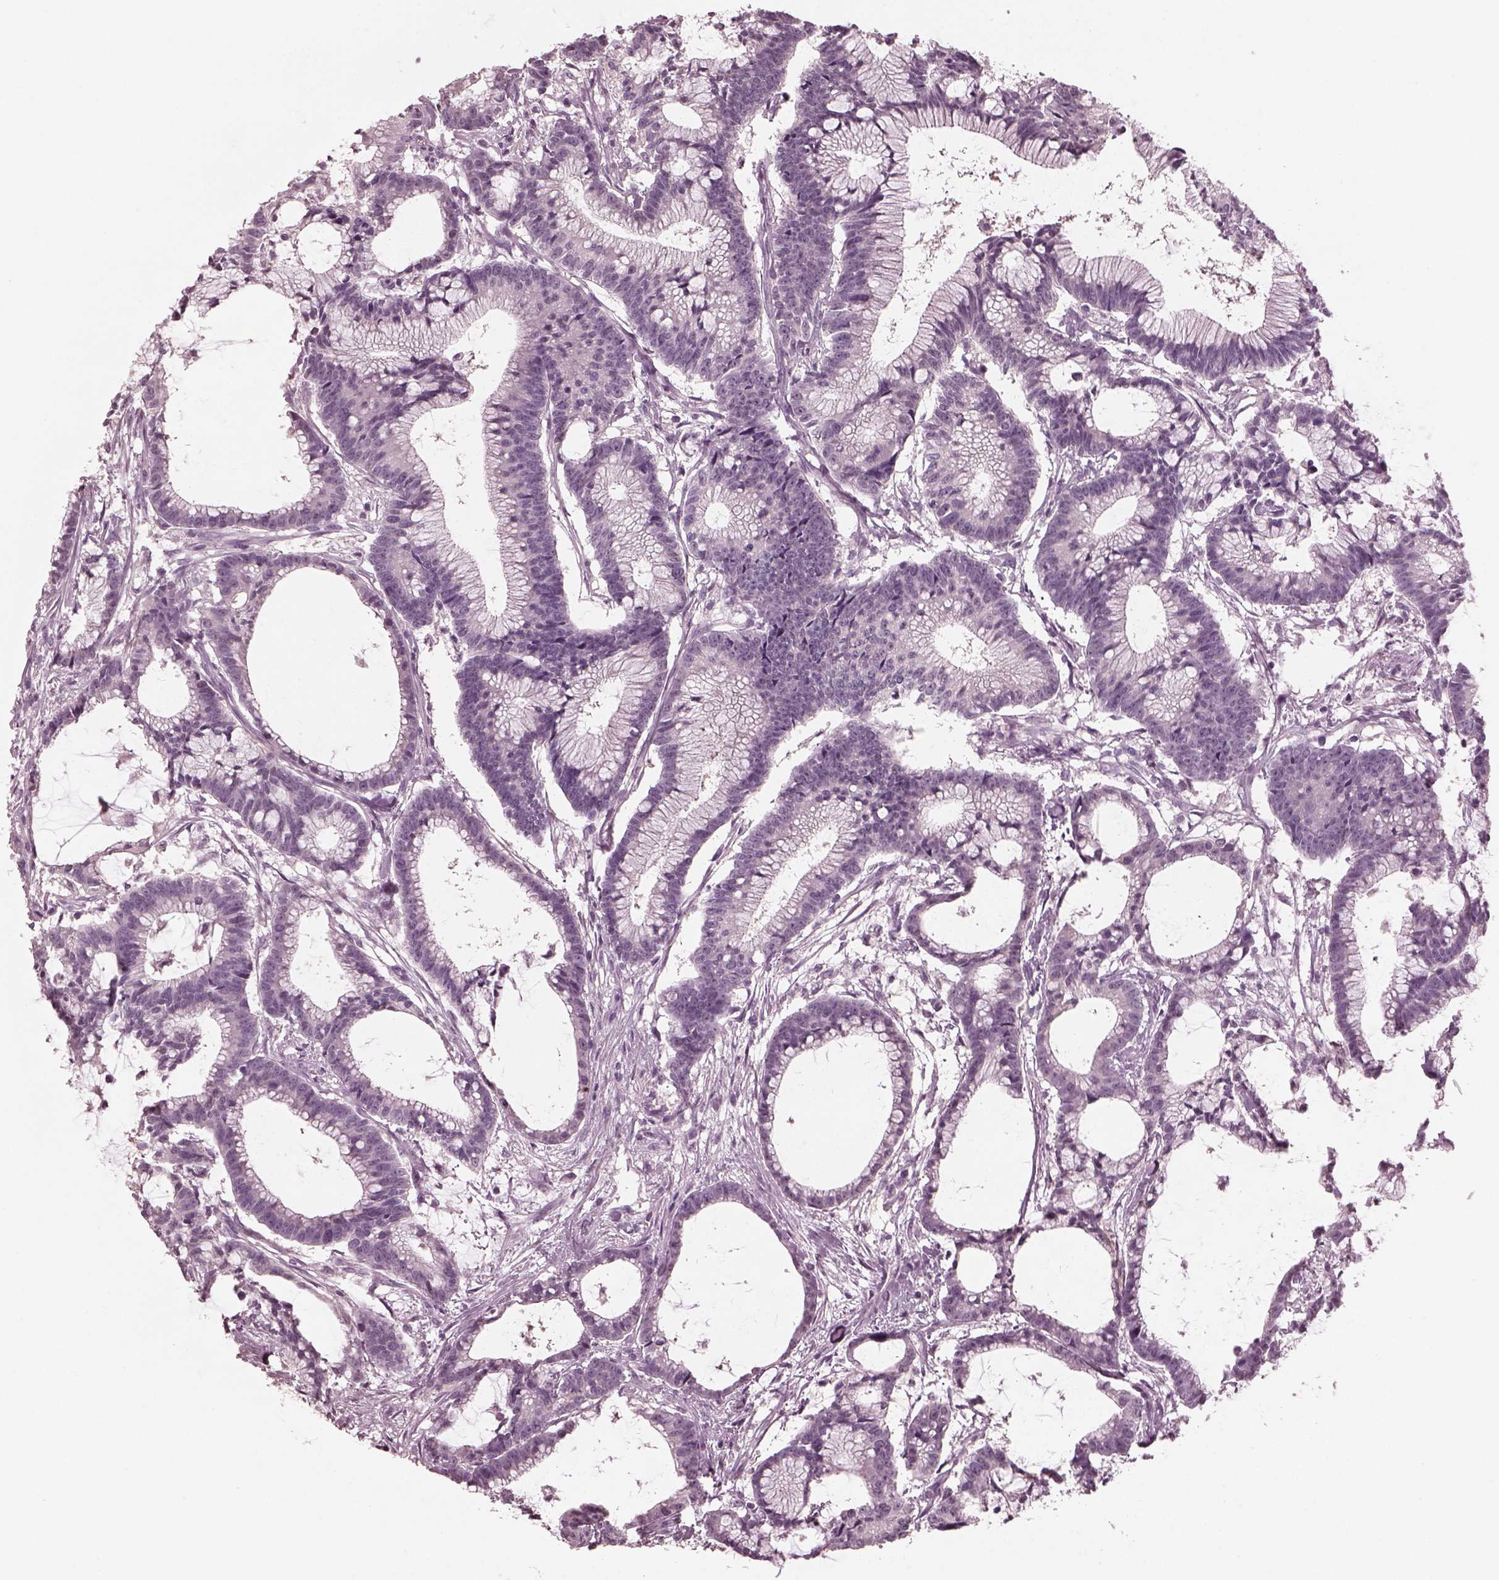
{"staining": {"intensity": "negative", "quantity": "none", "location": "none"}, "tissue": "colorectal cancer", "cell_type": "Tumor cells", "image_type": "cancer", "snomed": [{"axis": "morphology", "description": "Adenocarcinoma, NOS"}, {"axis": "topography", "description": "Colon"}], "caption": "Colorectal cancer stained for a protein using immunohistochemistry displays no positivity tumor cells.", "gene": "C2orf81", "patient": {"sex": "female", "age": 78}}